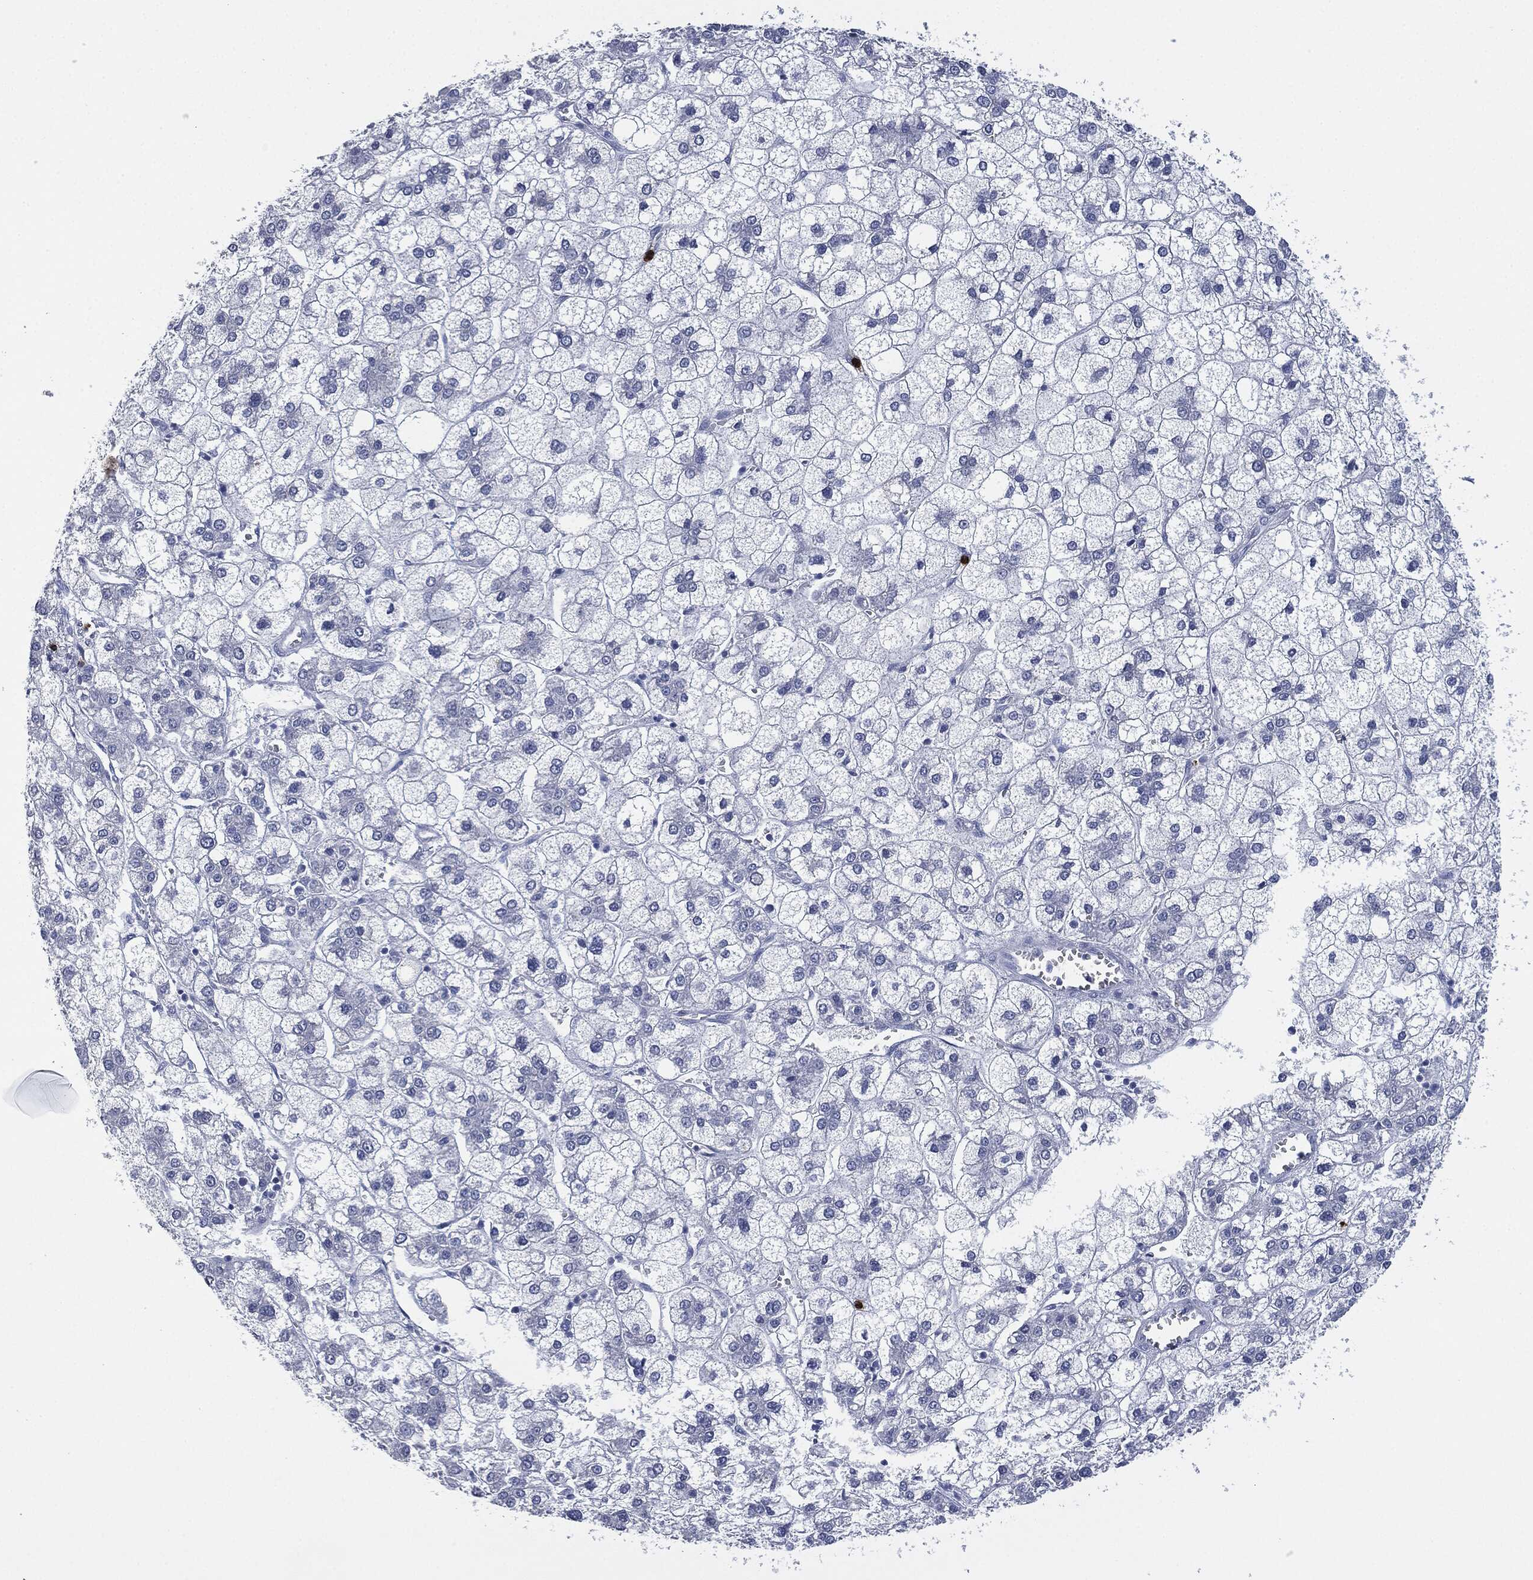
{"staining": {"intensity": "negative", "quantity": "none", "location": "none"}, "tissue": "liver cancer", "cell_type": "Tumor cells", "image_type": "cancer", "snomed": [{"axis": "morphology", "description": "Carcinoma, Hepatocellular, NOS"}, {"axis": "topography", "description": "Liver"}], "caption": "Immunohistochemistry photomicrograph of liver hepatocellular carcinoma stained for a protein (brown), which demonstrates no staining in tumor cells.", "gene": "CEACAM8", "patient": {"sex": "male", "age": 73}}